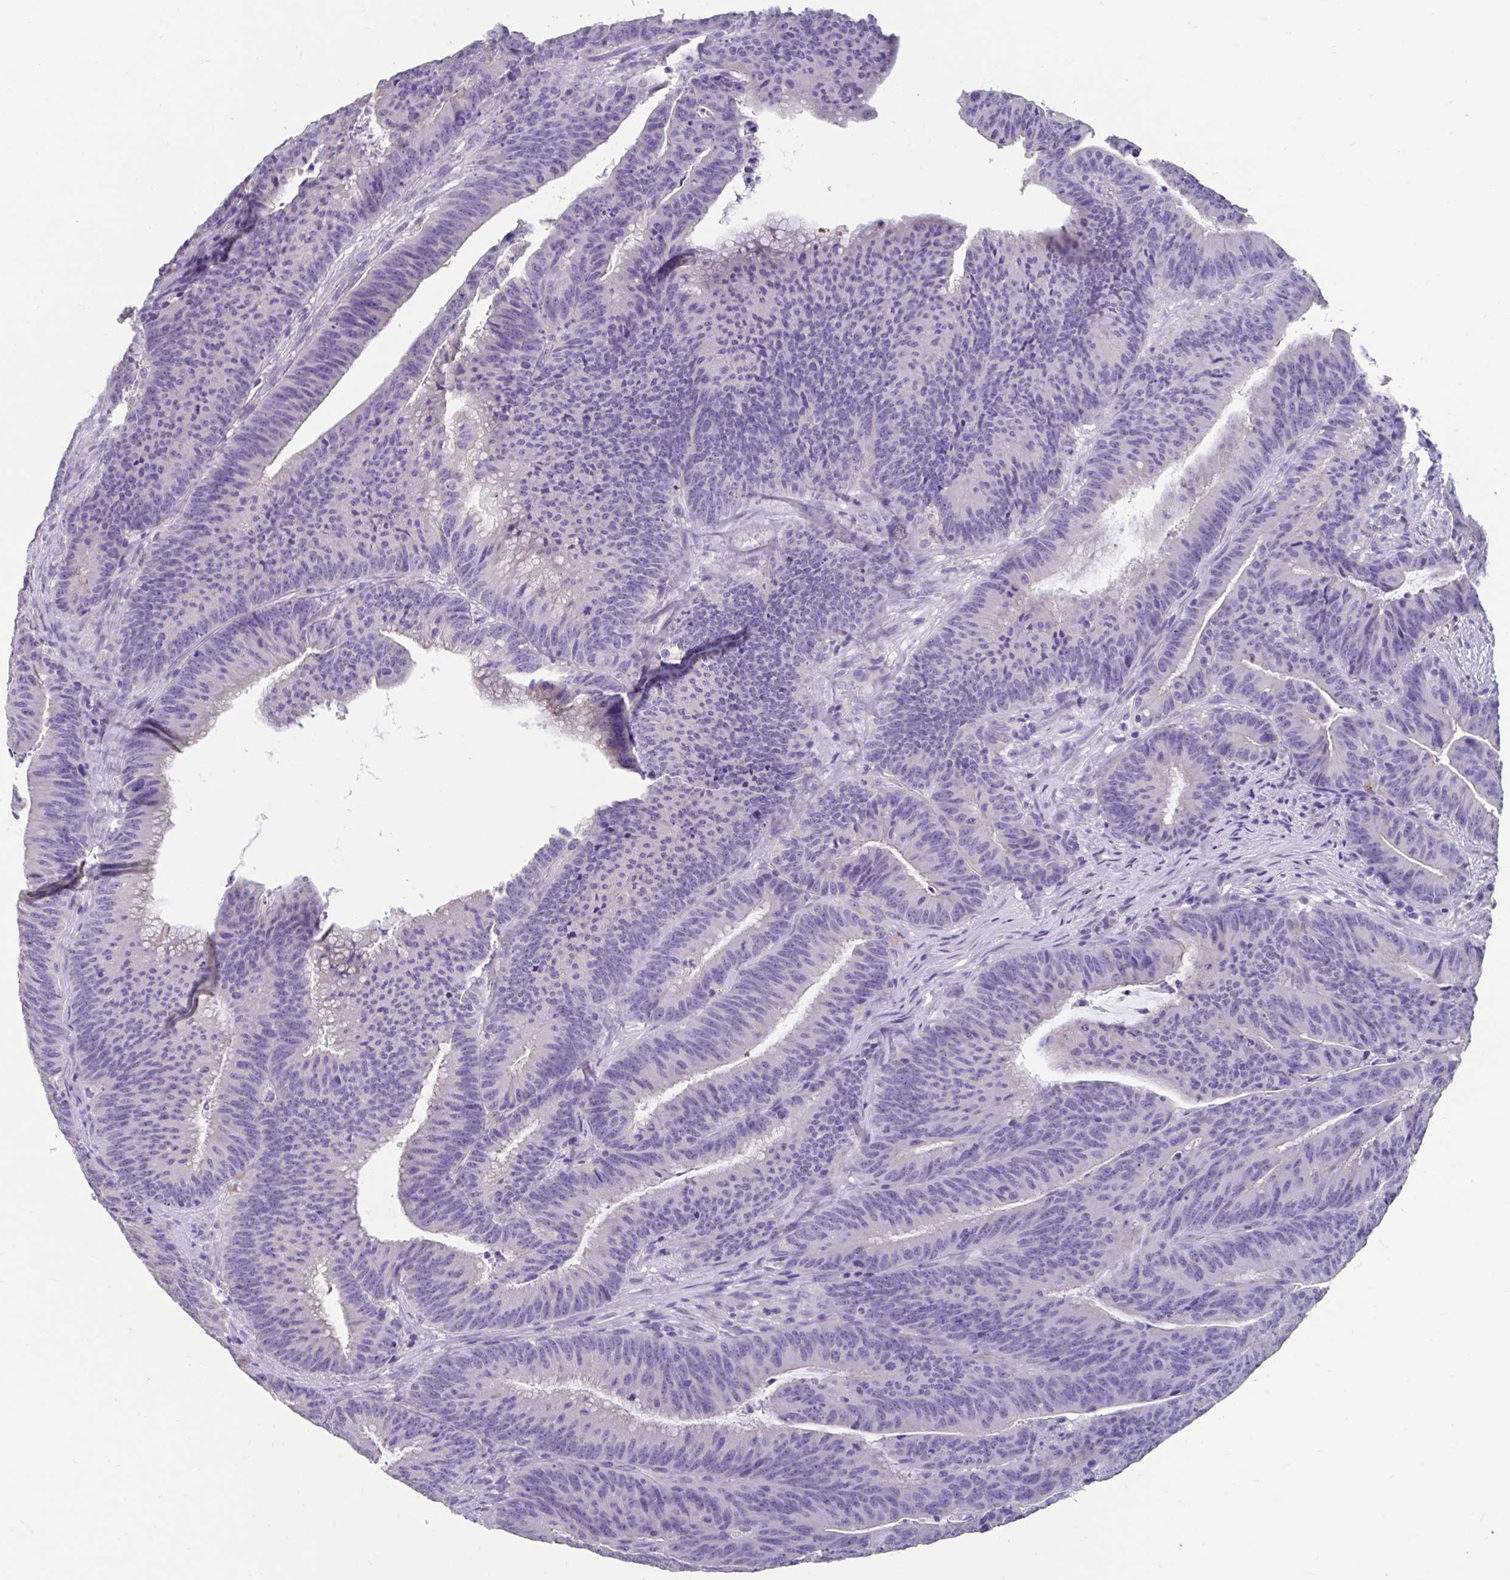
{"staining": {"intensity": "negative", "quantity": "none", "location": "none"}, "tissue": "colorectal cancer", "cell_type": "Tumor cells", "image_type": "cancer", "snomed": [{"axis": "morphology", "description": "Adenocarcinoma, NOS"}, {"axis": "topography", "description": "Colon"}], "caption": "This is a image of immunohistochemistry staining of colorectal cancer (adenocarcinoma), which shows no staining in tumor cells.", "gene": "GPR162", "patient": {"sex": "female", "age": 78}}